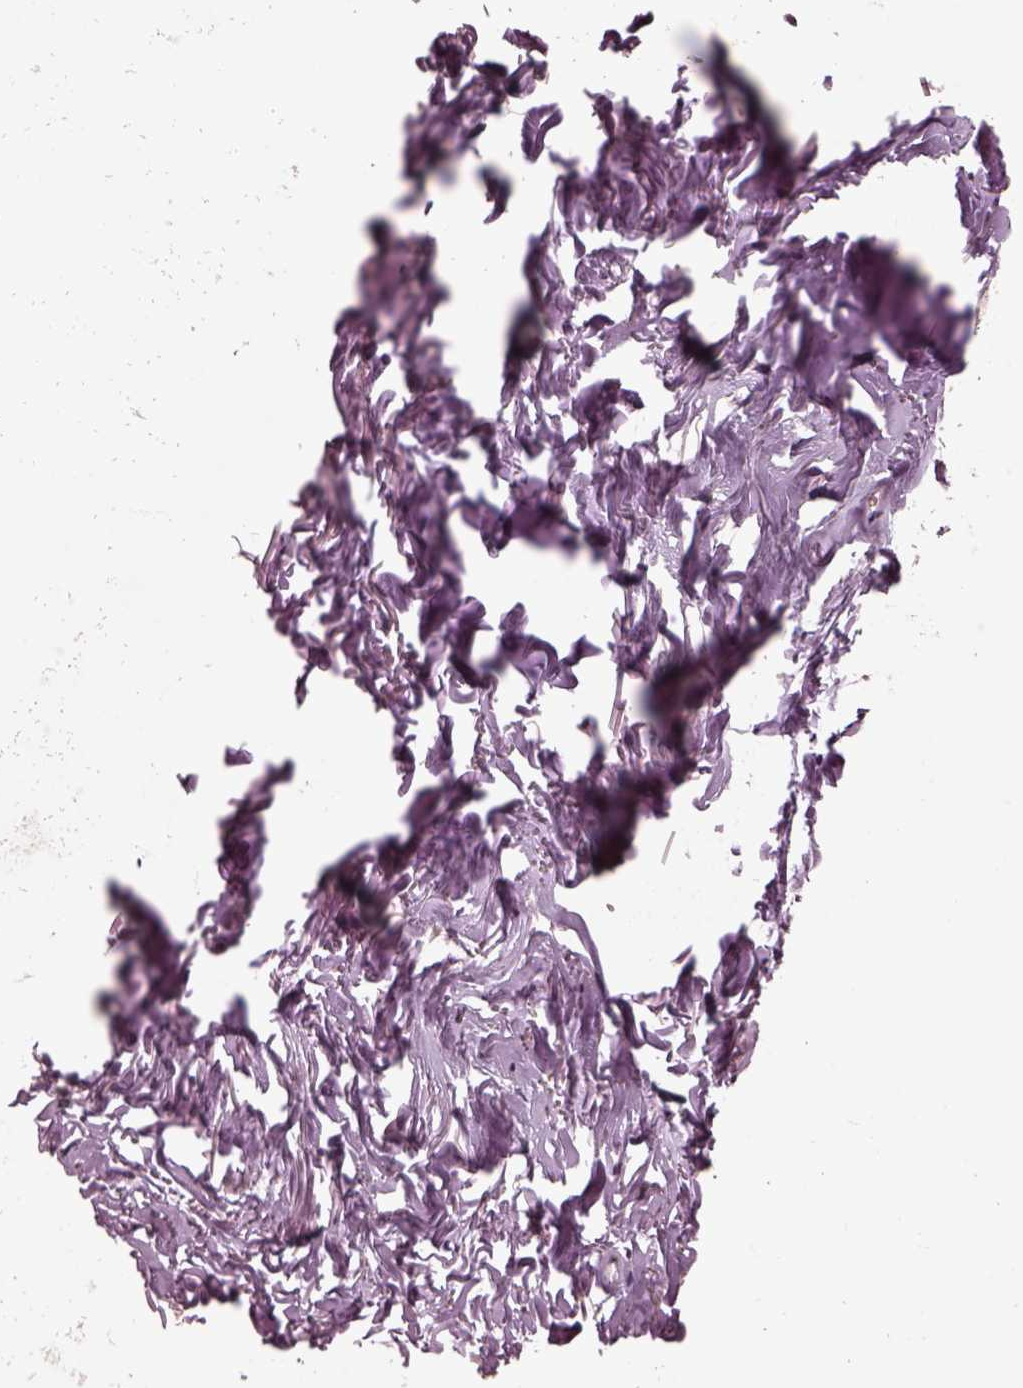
{"staining": {"intensity": "negative", "quantity": "none", "location": "none"}, "tissue": "adipose tissue", "cell_type": "Adipocytes", "image_type": "normal", "snomed": [{"axis": "morphology", "description": "Normal tissue, NOS"}, {"axis": "topography", "description": "Cartilage tissue"}, {"axis": "topography", "description": "Bronchus"}], "caption": "The image displays no significant staining in adipocytes of adipose tissue. (DAB (3,3'-diaminobenzidine) IHC, high magnification).", "gene": "NAP1L5", "patient": {"sex": "female", "age": 79}}